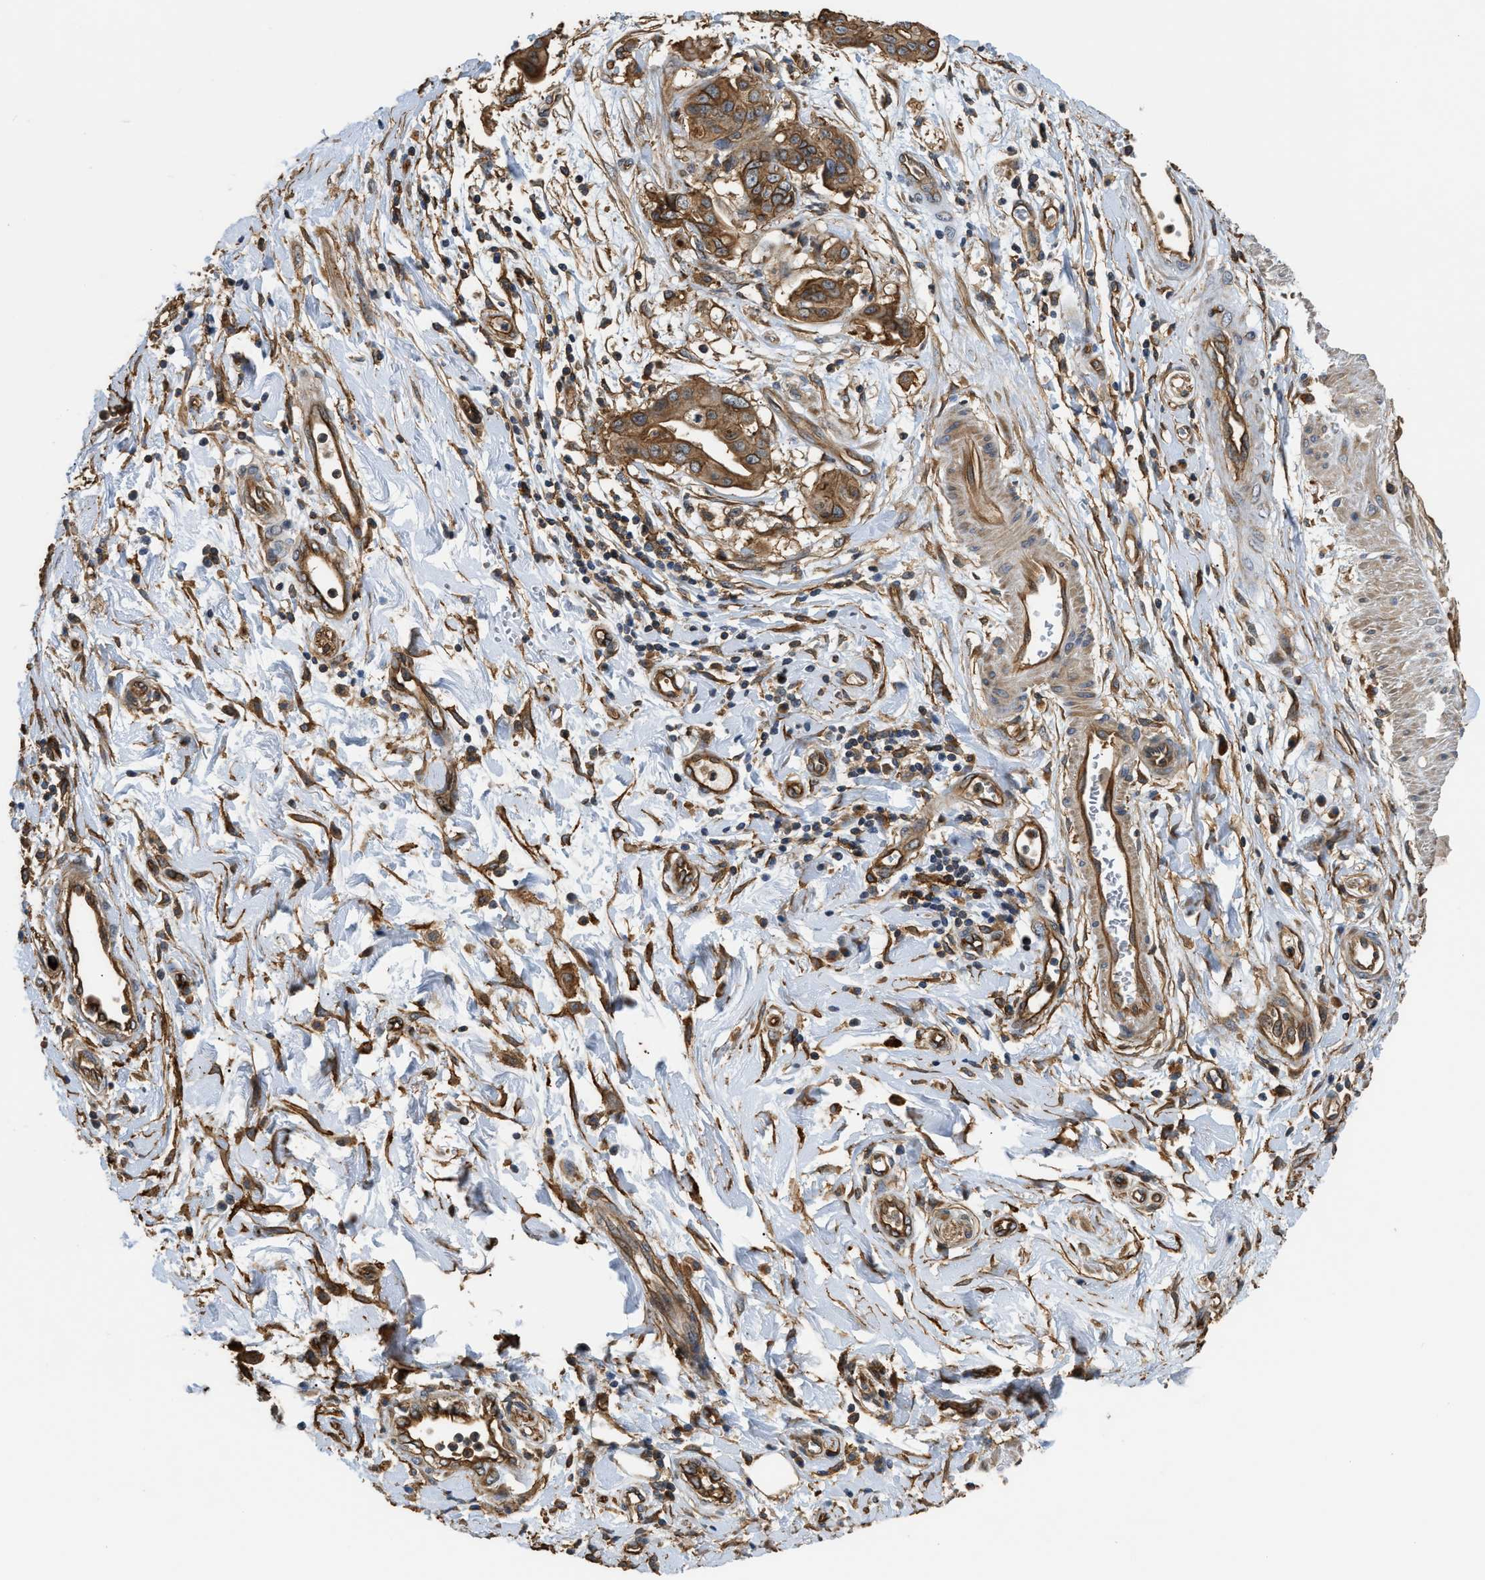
{"staining": {"intensity": "strong", "quantity": ">75%", "location": "cytoplasmic/membranous"}, "tissue": "pancreatic cancer", "cell_type": "Tumor cells", "image_type": "cancer", "snomed": [{"axis": "morphology", "description": "Adenocarcinoma, NOS"}, {"axis": "topography", "description": "Pancreas"}], "caption": "Pancreatic cancer stained with DAB (3,3'-diaminobenzidine) IHC displays high levels of strong cytoplasmic/membranous expression in approximately >75% of tumor cells.", "gene": "DDHD2", "patient": {"sex": "female", "age": 75}}